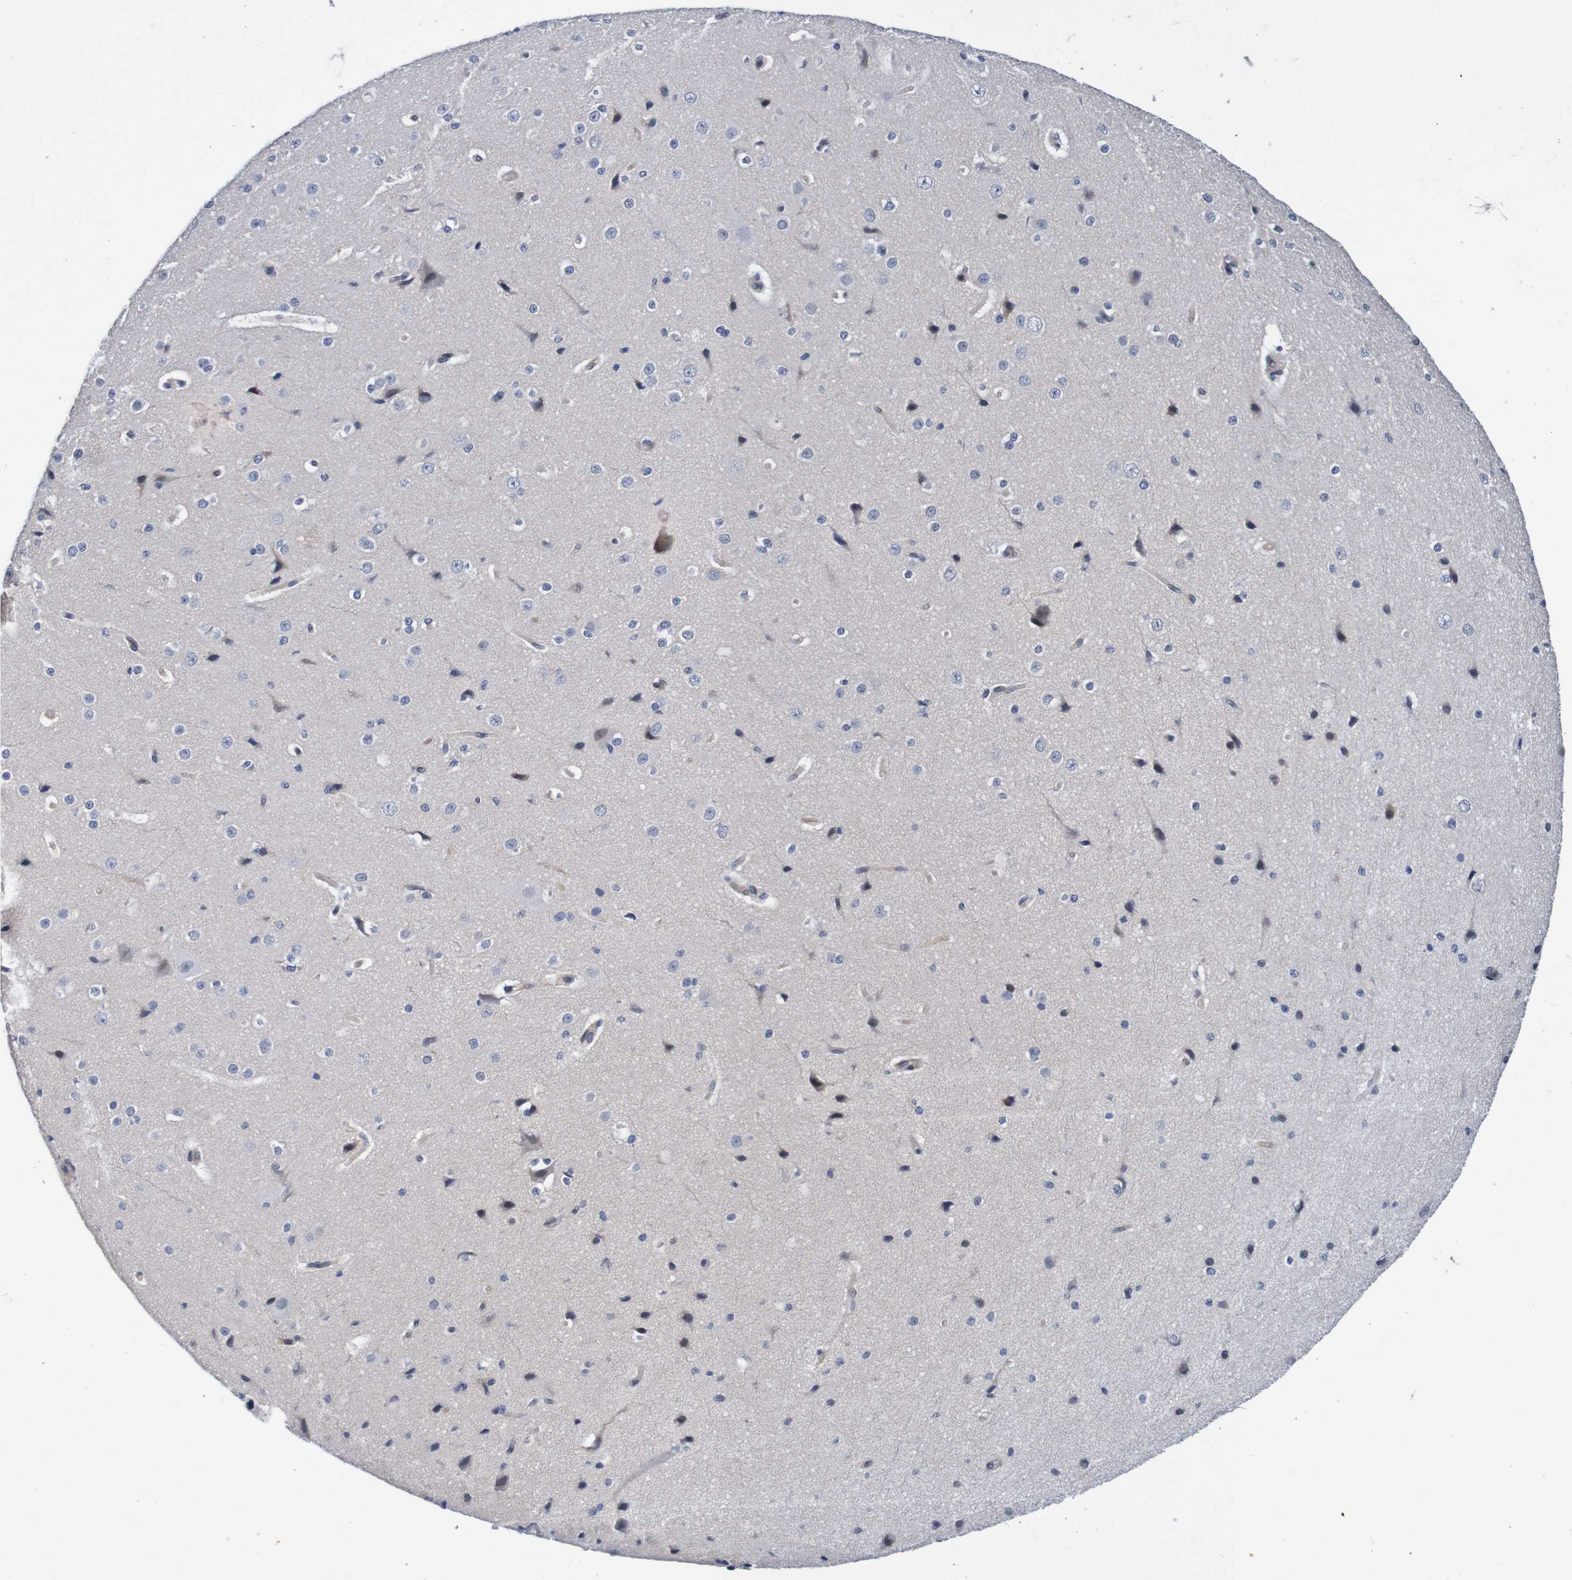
{"staining": {"intensity": "negative", "quantity": "none", "location": "none"}, "tissue": "cerebral cortex", "cell_type": "Endothelial cells", "image_type": "normal", "snomed": [{"axis": "morphology", "description": "Normal tissue, NOS"}, {"axis": "morphology", "description": "Developmental malformation"}, {"axis": "topography", "description": "Cerebral cortex"}], "caption": "There is no significant expression in endothelial cells of cerebral cortex. (DAB IHC, high magnification).", "gene": "CPED1", "patient": {"sex": "female", "age": 30}}